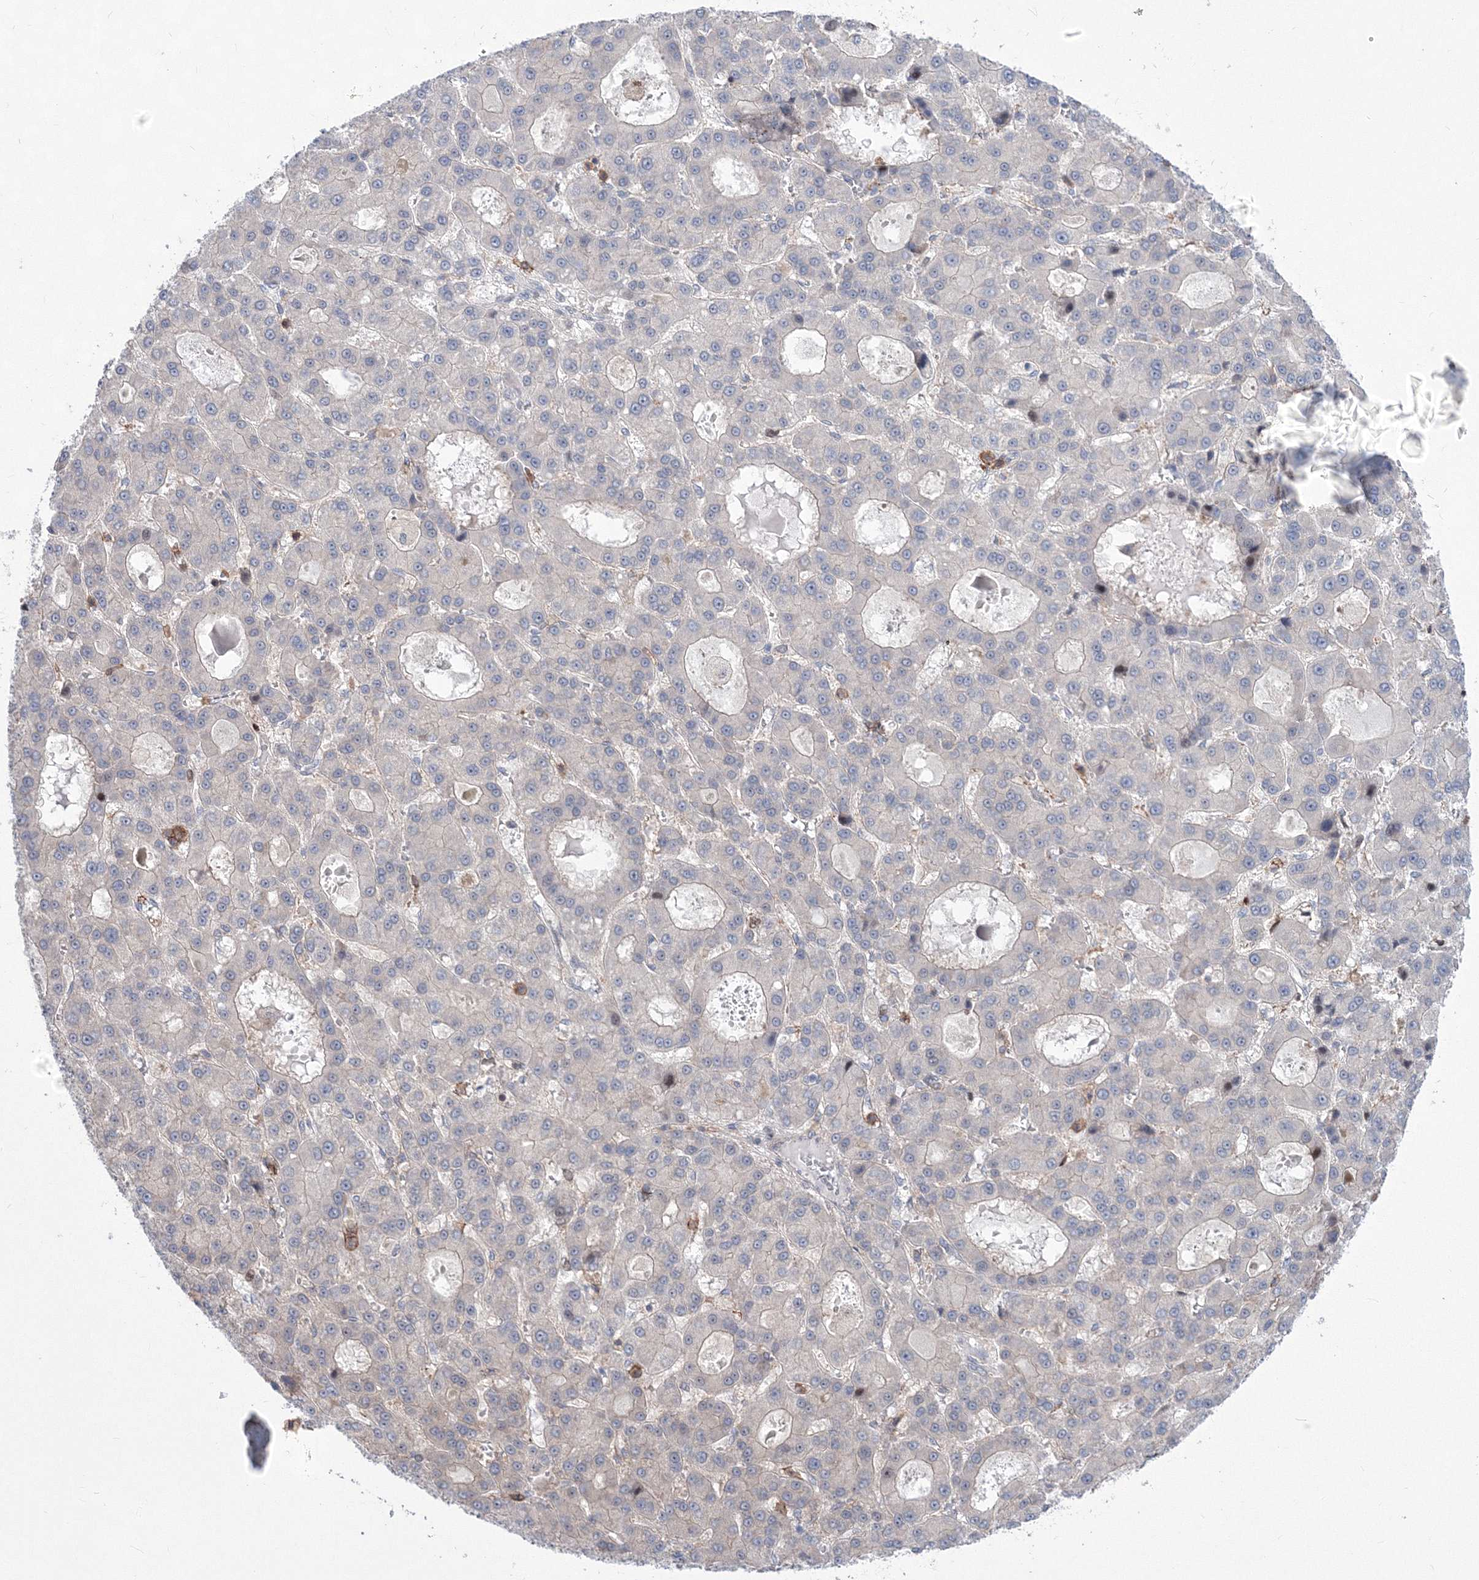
{"staining": {"intensity": "negative", "quantity": "none", "location": "none"}, "tissue": "liver cancer", "cell_type": "Tumor cells", "image_type": "cancer", "snomed": [{"axis": "morphology", "description": "Carcinoma, Hepatocellular, NOS"}, {"axis": "topography", "description": "Liver"}], "caption": "Photomicrograph shows no protein positivity in tumor cells of liver cancer (hepatocellular carcinoma) tissue. (IHC, brightfield microscopy, high magnification).", "gene": "RNPEPL1", "patient": {"sex": "male", "age": 70}}